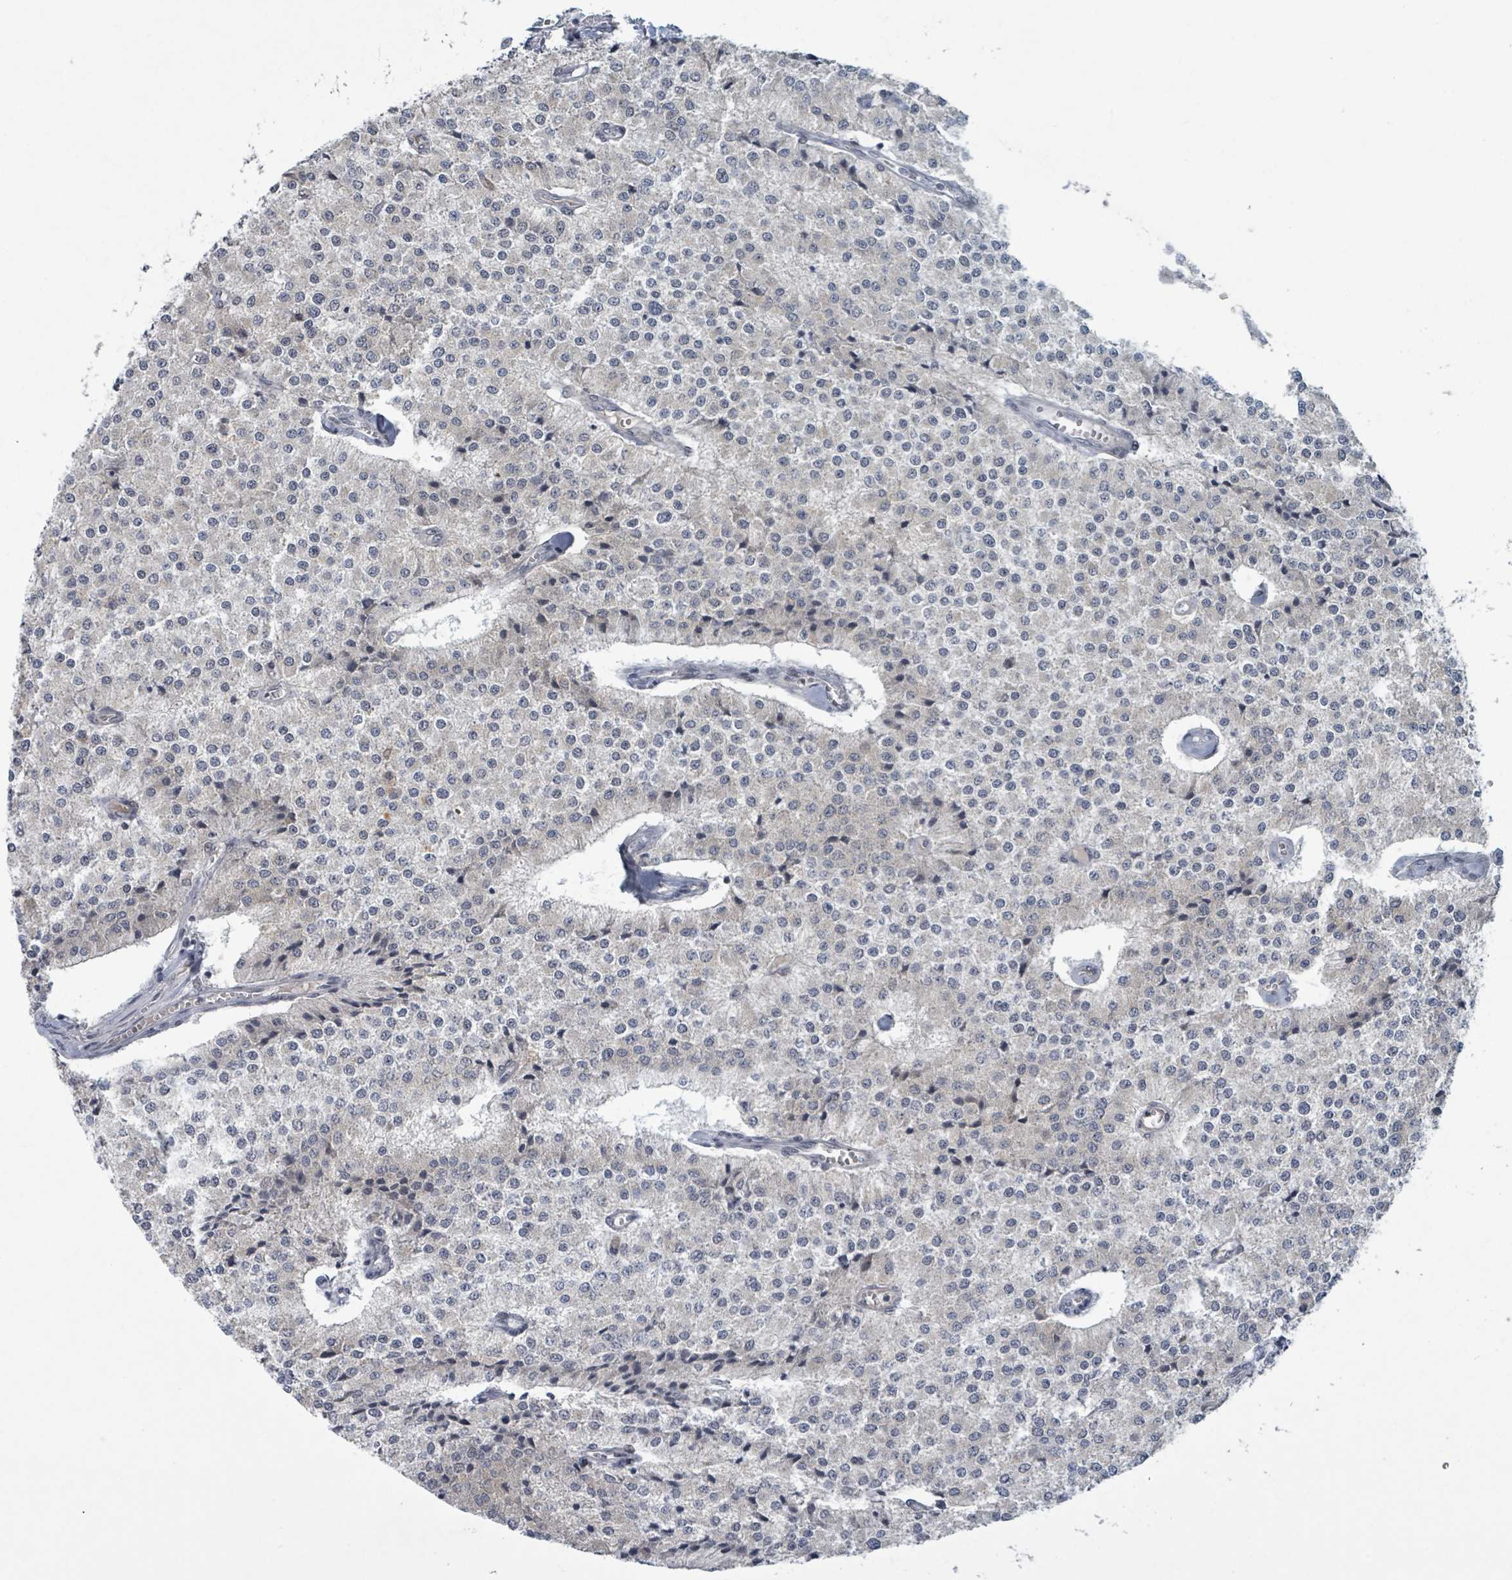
{"staining": {"intensity": "negative", "quantity": "none", "location": "none"}, "tissue": "carcinoid", "cell_type": "Tumor cells", "image_type": "cancer", "snomed": [{"axis": "morphology", "description": "Carcinoid, malignant, NOS"}, {"axis": "topography", "description": "Colon"}], "caption": "Carcinoid stained for a protein using immunohistochemistry (IHC) reveals no staining tumor cells.", "gene": "BANP", "patient": {"sex": "female", "age": 52}}